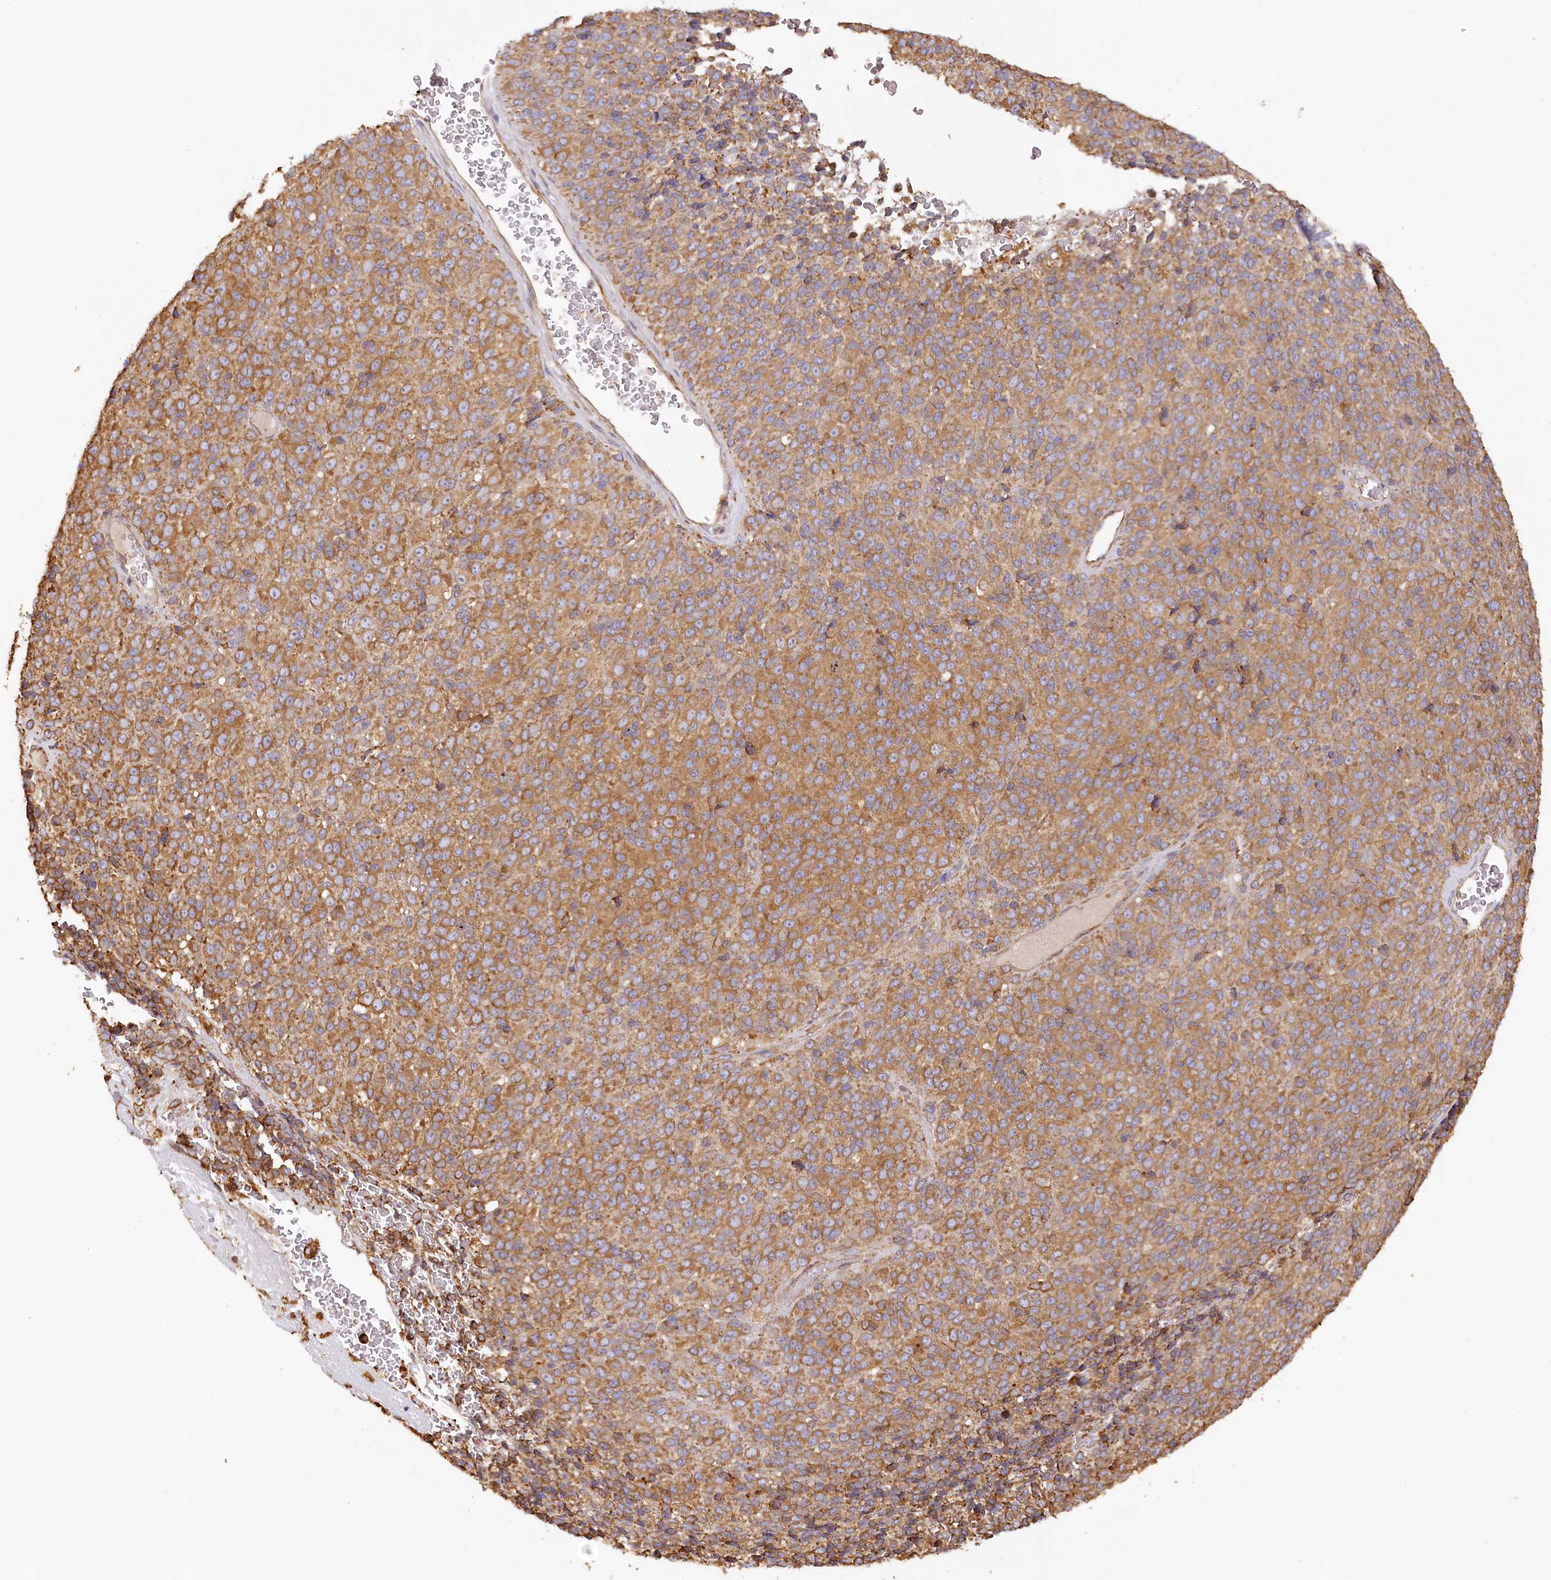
{"staining": {"intensity": "moderate", "quantity": ">75%", "location": "cytoplasmic/membranous"}, "tissue": "melanoma", "cell_type": "Tumor cells", "image_type": "cancer", "snomed": [{"axis": "morphology", "description": "Malignant melanoma, Metastatic site"}, {"axis": "topography", "description": "Brain"}], "caption": "Malignant melanoma (metastatic site) was stained to show a protein in brown. There is medium levels of moderate cytoplasmic/membranous expression in about >75% of tumor cells.", "gene": "ACAP2", "patient": {"sex": "female", "age": 56}}